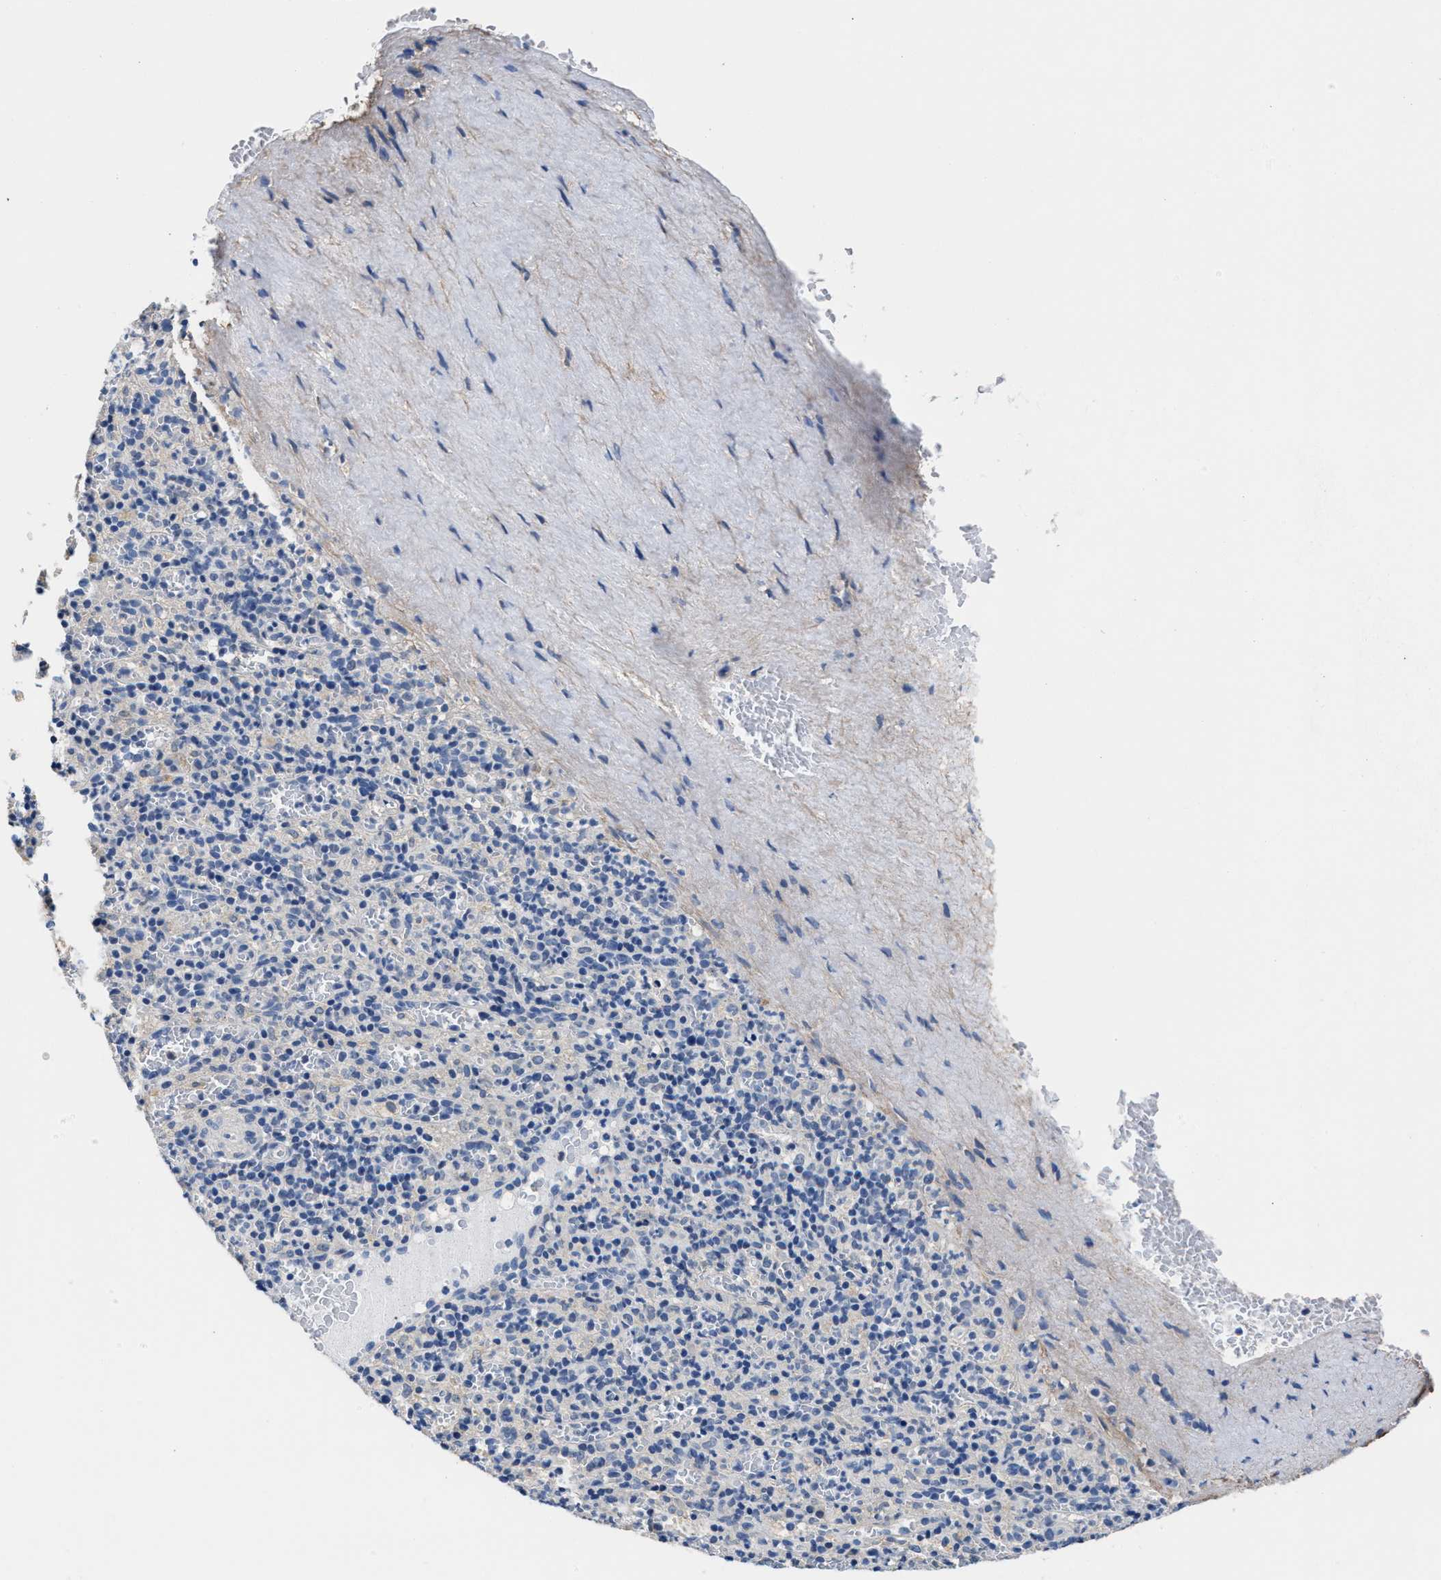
{"staining": {"intensity": "negative", "quantity": "none", "location": "none"}, "tissue": "spleen", "cell_type": "Cells in red pulp", "image_type": "normal", "snomed": [{"axis": "morphology", "description": "Normal tissue, NOS"}, {"axis": "topography", "description": "Spleen"}], "caption": "Protein analysis of unremarkable spleen demonstrates no significant expression in cells in red pulp.", "gene": "MYH3", "patient": {"sex": "female", "age": 74}}